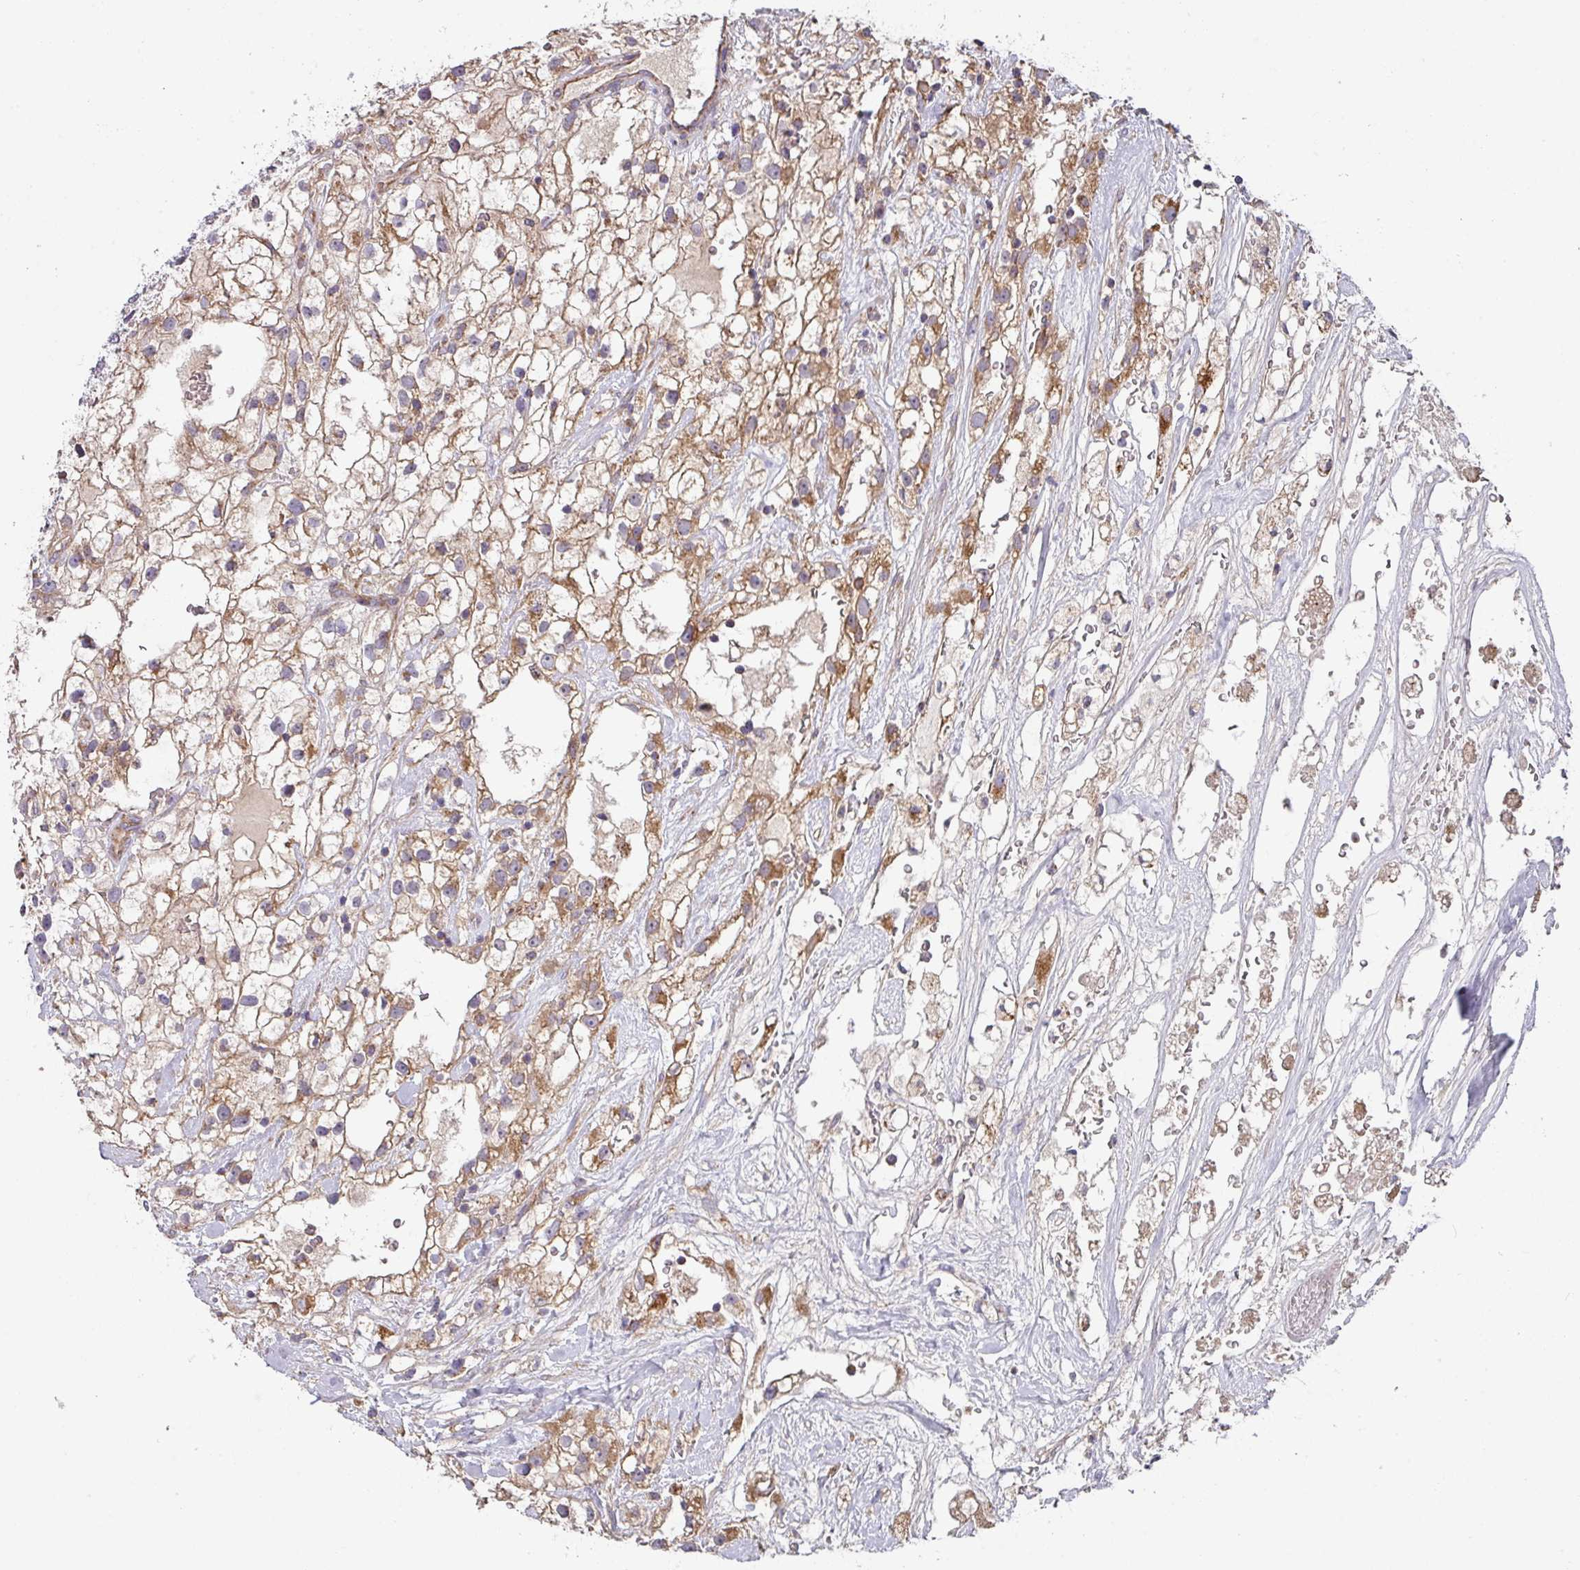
{"staining": {"intensity": "moderate", "quantity": ">75%", "location": "cytoplasmic/membranous"}, "tissue": "renal cancer", "cell_type": "Tumor cells", "image_type": "cancer", "snomed": [{"axis": "morphology", "description": "Adenocarcinoma, NOS"}, {"axis": "topography", "description": "Kidney"}], "caption": "Renal adenocarcinoma stained with a protein marker displays moderate staining in tumor cells.", "gene": "DCAF12L2", "patient": {"sex": "male", "age": 59}}